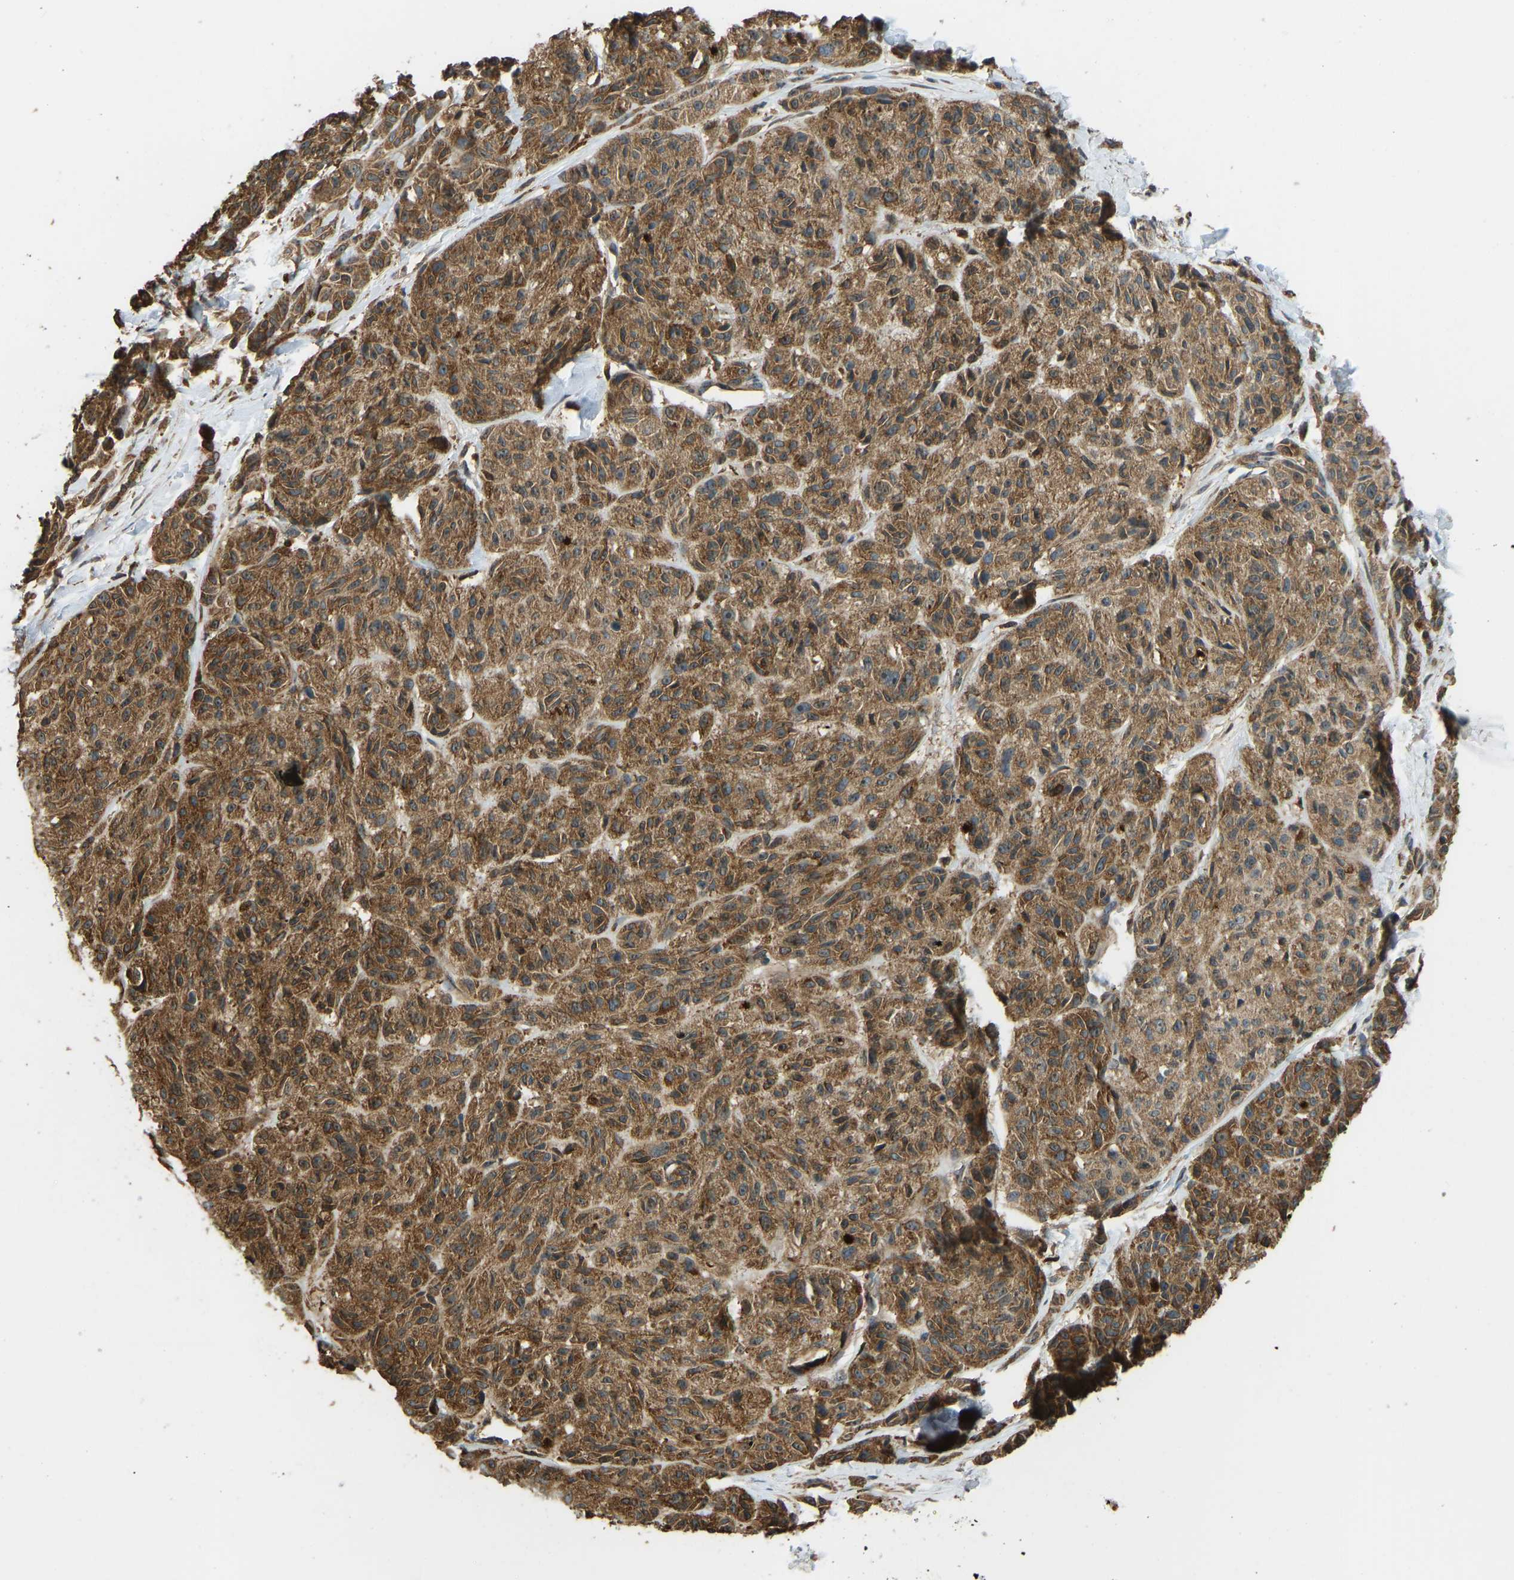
{"staining": {"intensity": "moderate", "quantity": ">75%", "location": "cytoplasmic/membranous"}, "tissue": "melanoma", "cell_type": "Tumor cells", "image_type": "cancer", "snomed": [{"axis": "morphology", "description": "Malignant melanoma, NOS"}, {"axis": "topography", "description": "Skin"}], "caption": "The image reveals a brown stain indicating the presence of a protein in the cytoplasmic/membranous of tumor cells in malignant melanoma. (DAB (3,3'-diaminobenzidine) IHC with brightfield microscopy, high magnification).", "gene": "OS9", "patient": {"sex": "male", "age": 62}}